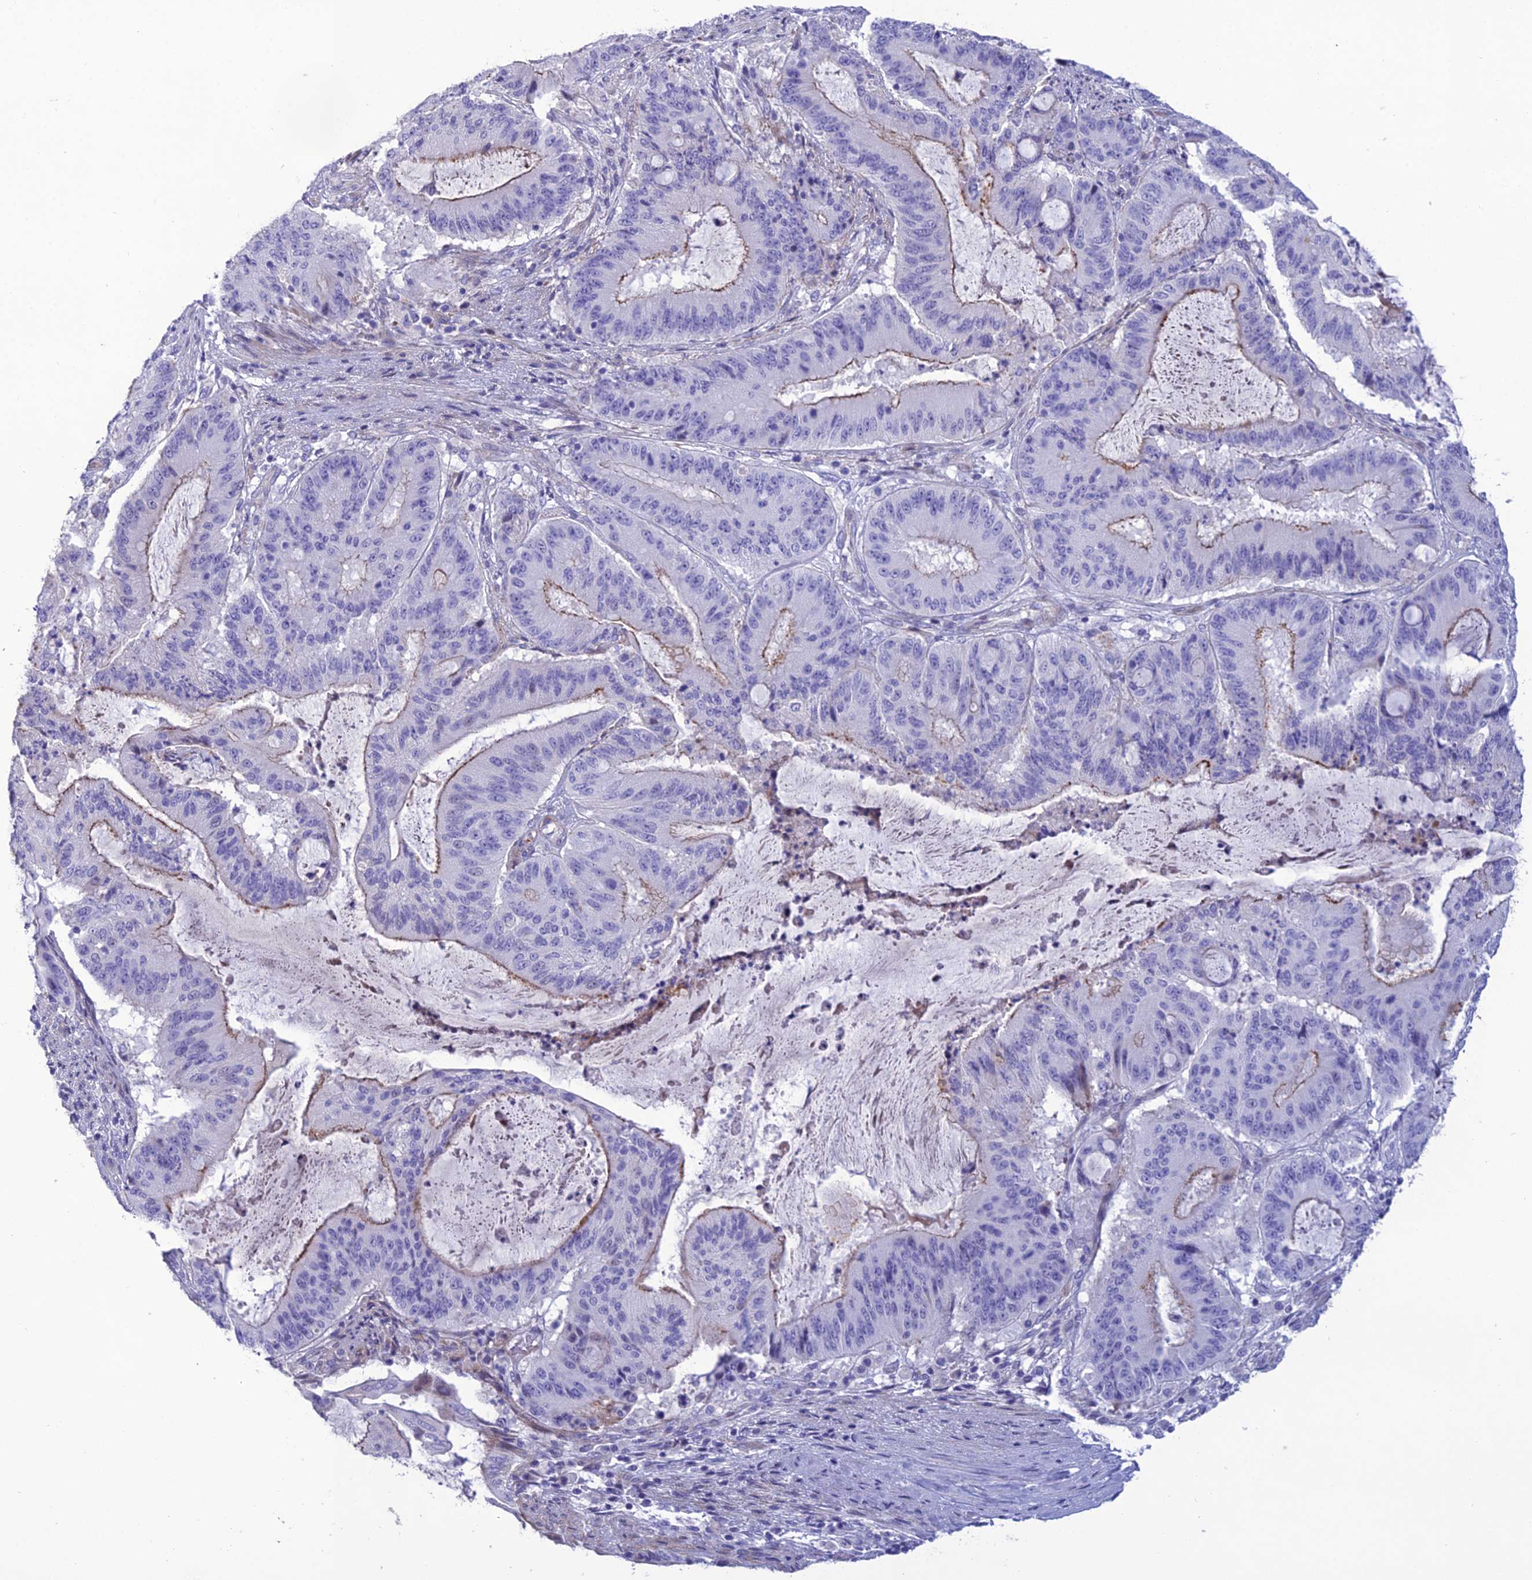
{"staining": {"intensity": "strong", "quantity": "<25%", "location": "cytoplasmic/membranous"}, "tissue": "liver cancer", "cell_type": "Tumor cells", "image_type": "cancer", "snomed": [{"axis": "morphology", "description": "Normal tissue, NOS"}, {"axis": "morphology", "description": "Cholangiocarcinoma"}, {"axis": "topography", "description": "Liver"}, {"axis": "topography", "description": "Peripheral nerve tissue"}], "caption": "Cholangiocarcinoma (liver) was stained to show a protein in brown. There is medium levels of strong cytoplasmic/membranous positivity in approximately <25% of tumor cells. The protein of interest is stained brown, and the nuclei are stained in blue (DAB (3,3'-diaminobenzidine) IHC with brightfield microscopy, high magnification).", "gene": "OR56B1", "patient": {"sex": "female", "age": 73}}